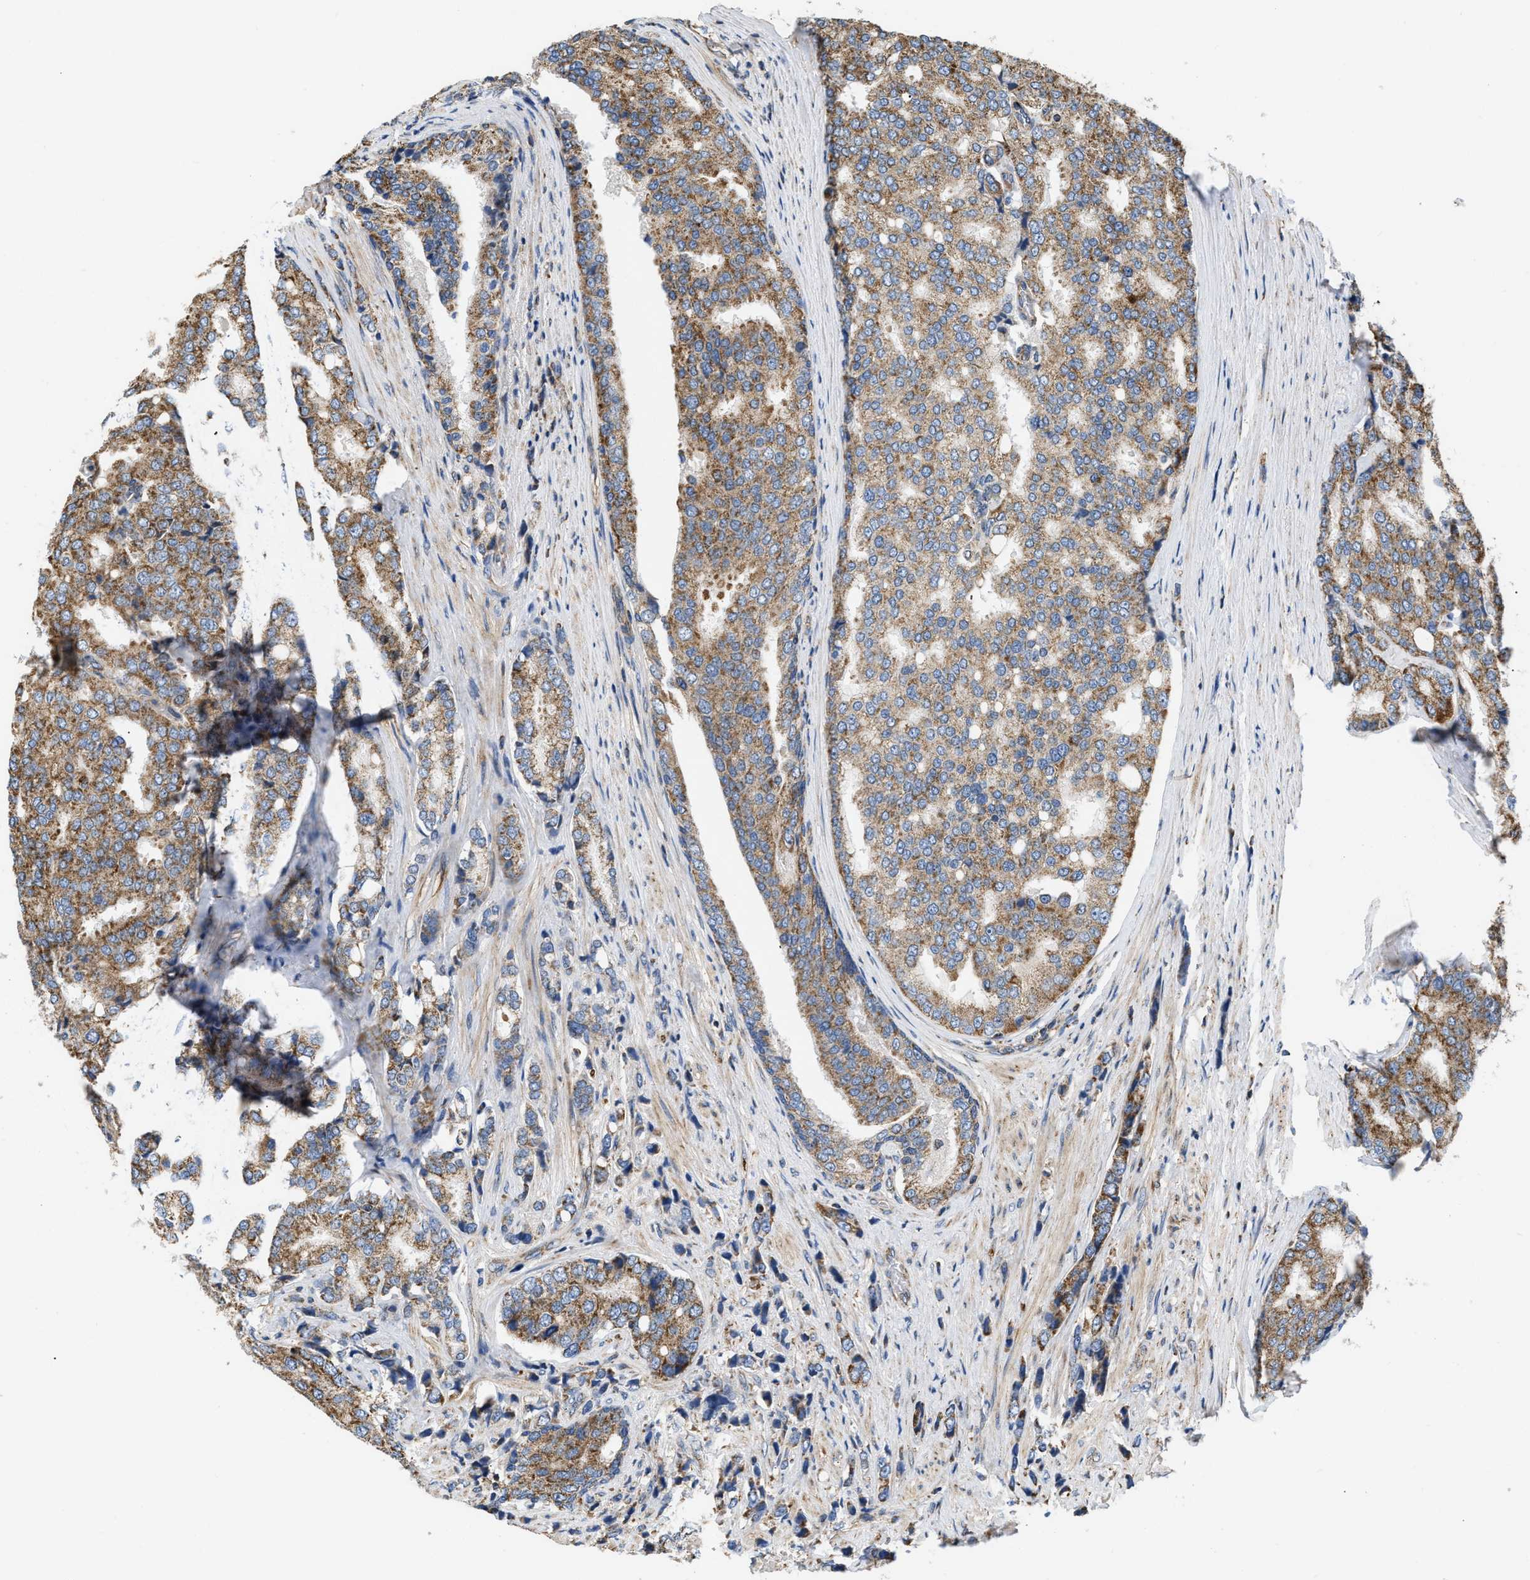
{"staining": {"intensity": "moderate", "quantity": ">75%", "location": "cytoplasmic/membranous"}, "tissue": "prostate cancer", "cell_type": "Tumor cells", "image_type": "cancer", "snomed": [{"axis": "morphology", "description": "Adenocarcinoma, High grade"}, {"axis": "topography", "description": "Prostate"}], "caption": "Tumor cells display medium levels of moderate cytoplasmic/membranous staining in approximately >75% of cells in human prostate cancer (high-grade adenocarcinoma). (DAB (3,3'-diaminobenzidine) = brown stain, brightfield microscopy at high magnification).", "gene": "OPTN", "patient": {"sex": "male", "age": 50}}